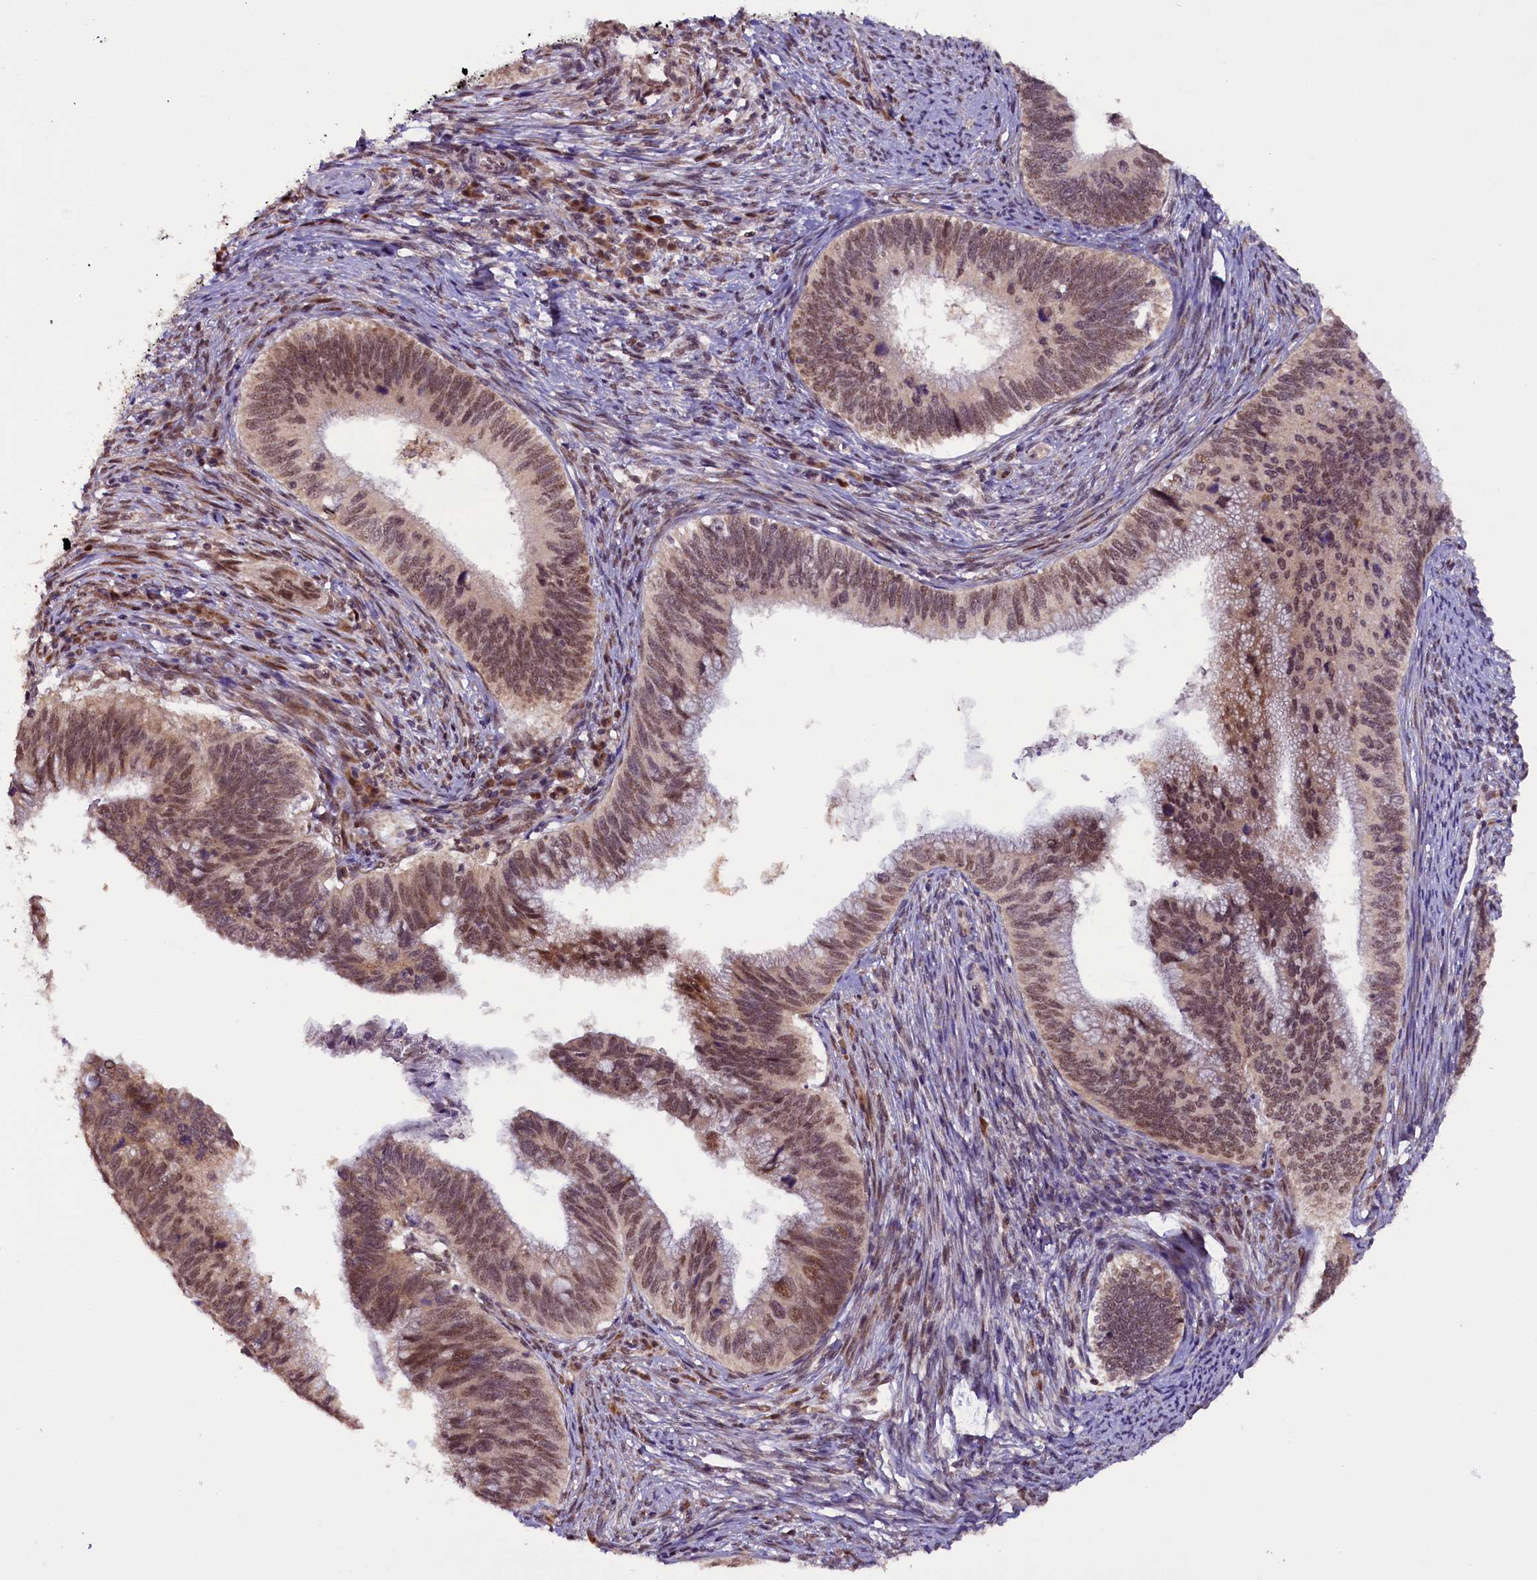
{"staining": {"intensity": "moderate", "quantity": ">75%", "location": "nuclear"}, "tissue": "cervical cancer", "cell_type": "Tumor cells", "image_type": "cancer", "snomed": [{"axis": "morphology", "description": "Adenocarcinoma, NOS"}, {"axis": "topography", "description": "Cervix"}], "caption": "A brown stain highlights moderate nuclear staining of a protein in cervical cancer (adenocarcinoma) tumor cells.", "gene": "RPUSD2", "patient": {"sex": "female", "age": 42}}